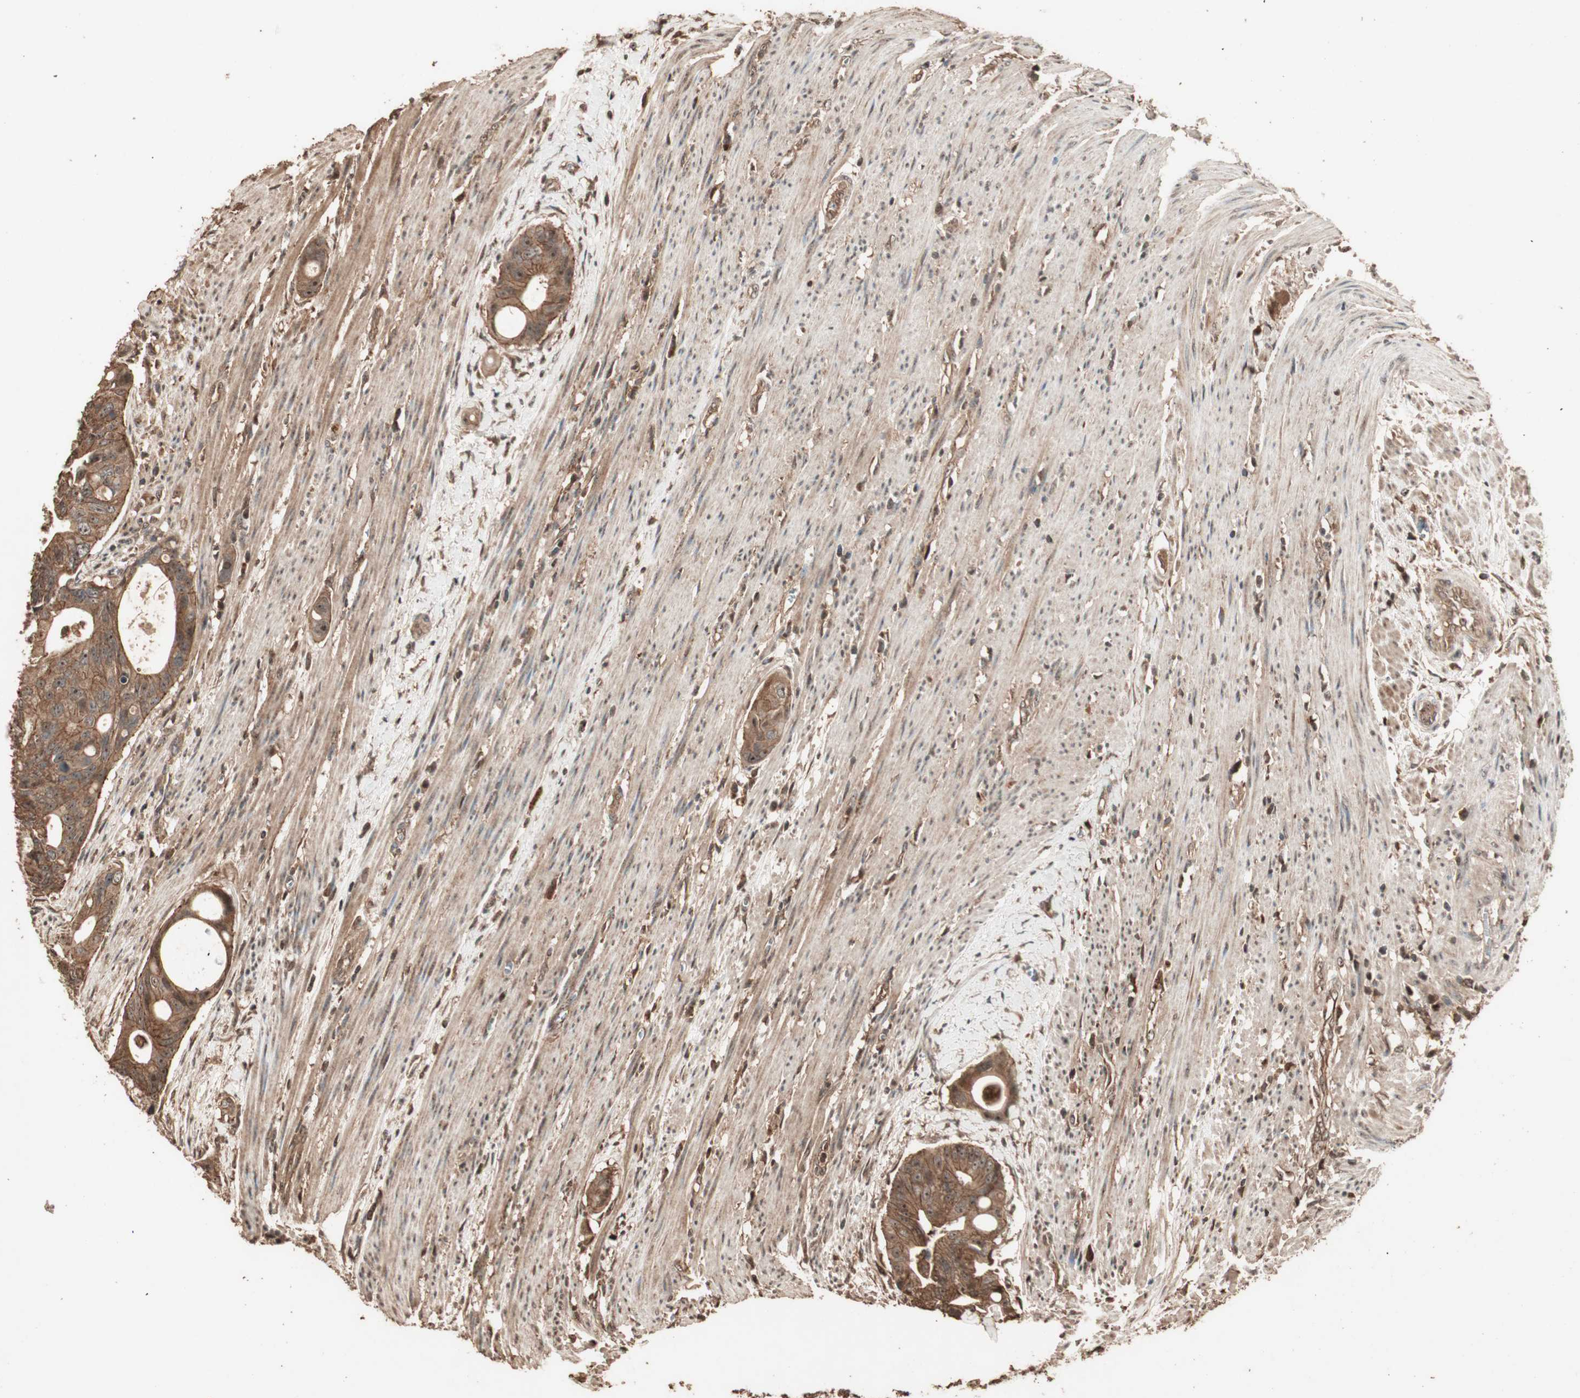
{"staining": {"intensity": "moderate", "quantity": ">75%", "location": "cytoplasmic/membranous"}, "tissue": "colorectal cancer", "cell_type": "Tumor cells", "image_type": "cancer", "snomed": [{"axis": "morphology", "description": "Adenocarcinoma, NOS"}, {"axis": "topography", "description": "Colon"}], "caption": "Immunohistochemistry micrograph of human colorectal cancer (adenocarcinoma) stained for a protein (brown), which demonstrates medium levels of moderate cytoplasmic/membranous staining in about >75% of tumor cells.", "gene": "USP20", "patient": {"sex": "female", "age": 57}}